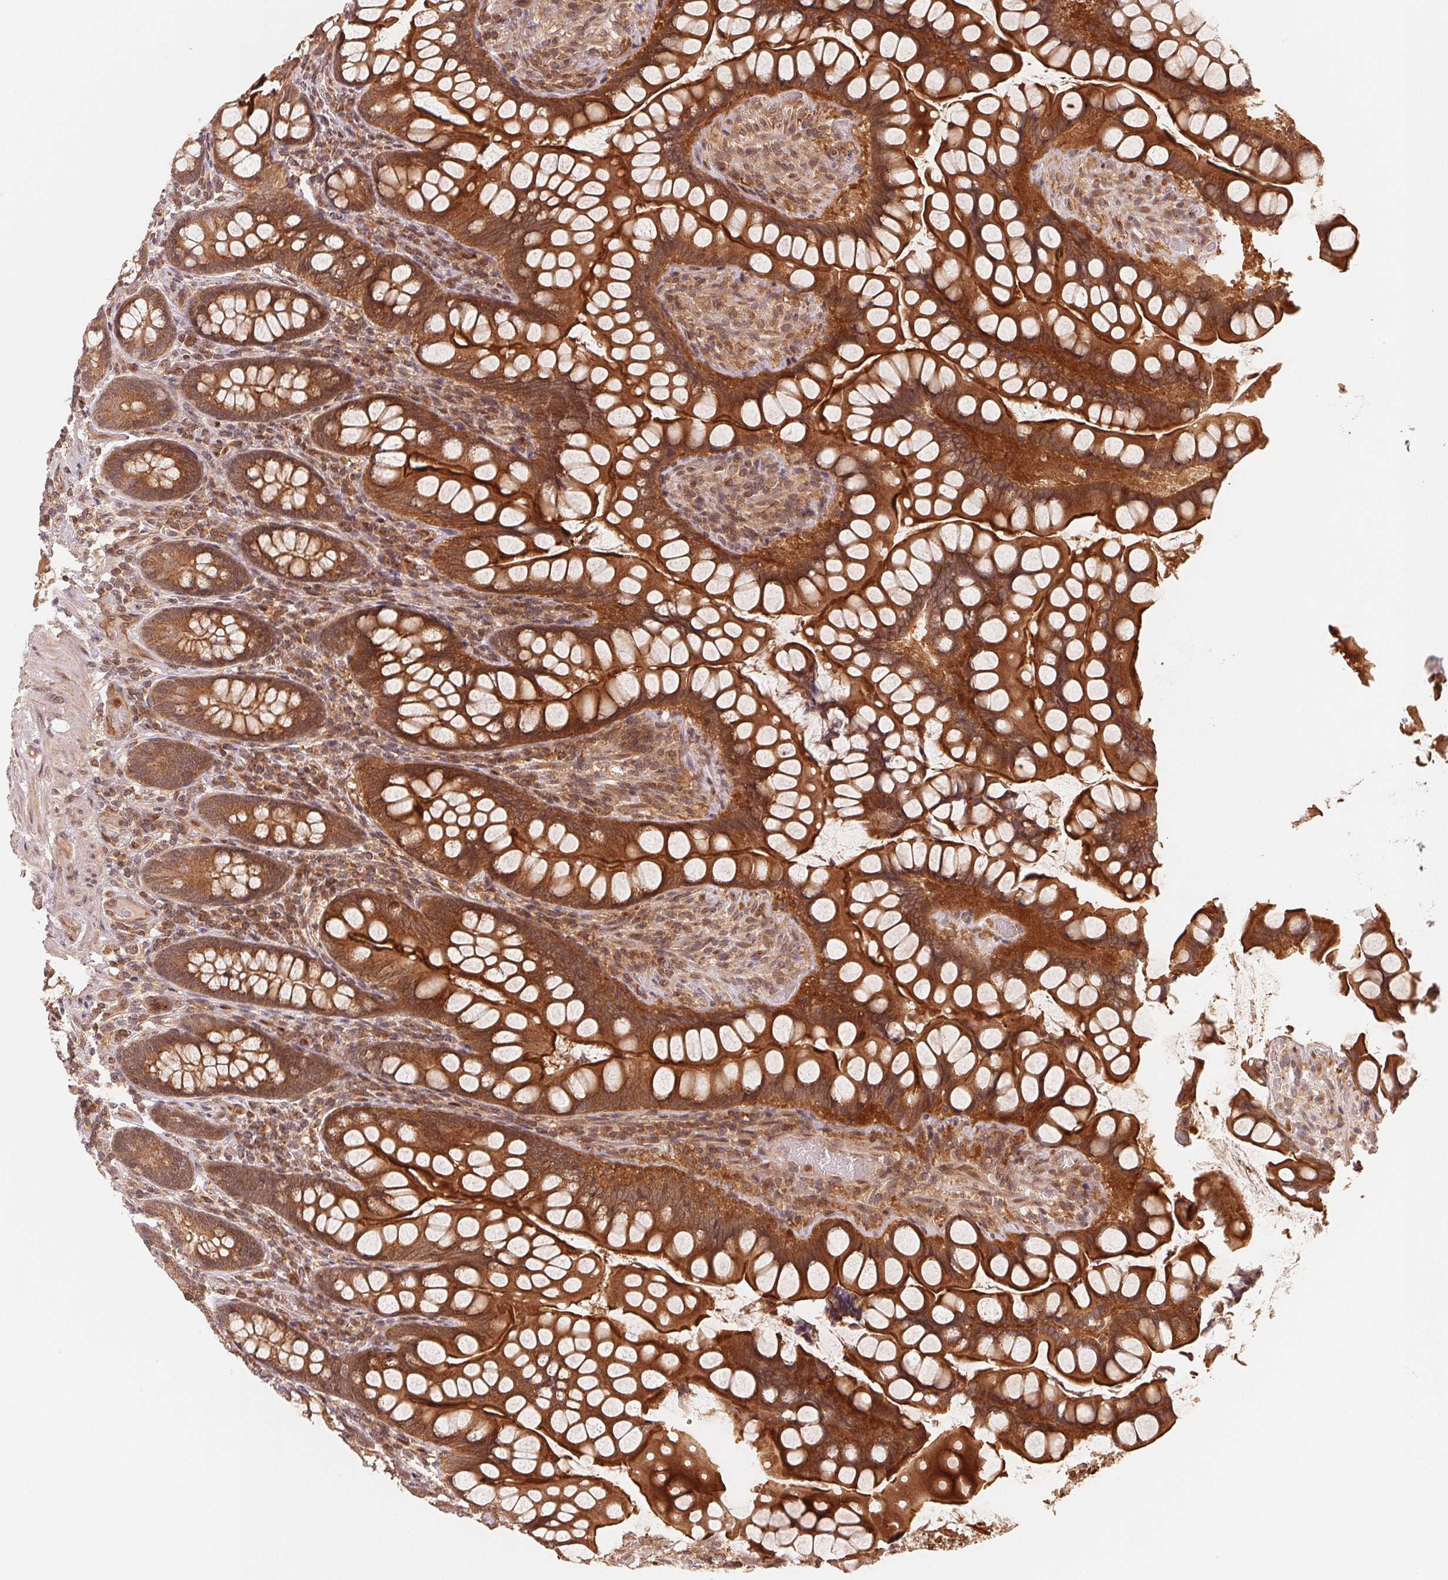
{"staining": {"intensity": "strong", "quantity": ">75%", "location": "cytoplasmic/membranous,nuclear"}, "tissue": "small intestine", "cell_type": "Glandular cells", "image_type": "normal", "snomed": [{"axis": "morphology", "description": "Normal tissue, NOS"}, {"axis": "topography", "description": "Small intestine"}], "caption": "A brown stain highlights strong cytoplasmic/membranous,nuclear expression of a protein in glandular cells of normal small intestine.", "gene": "CCDC102B", "patient": {"sex": "male", "age": 70}}